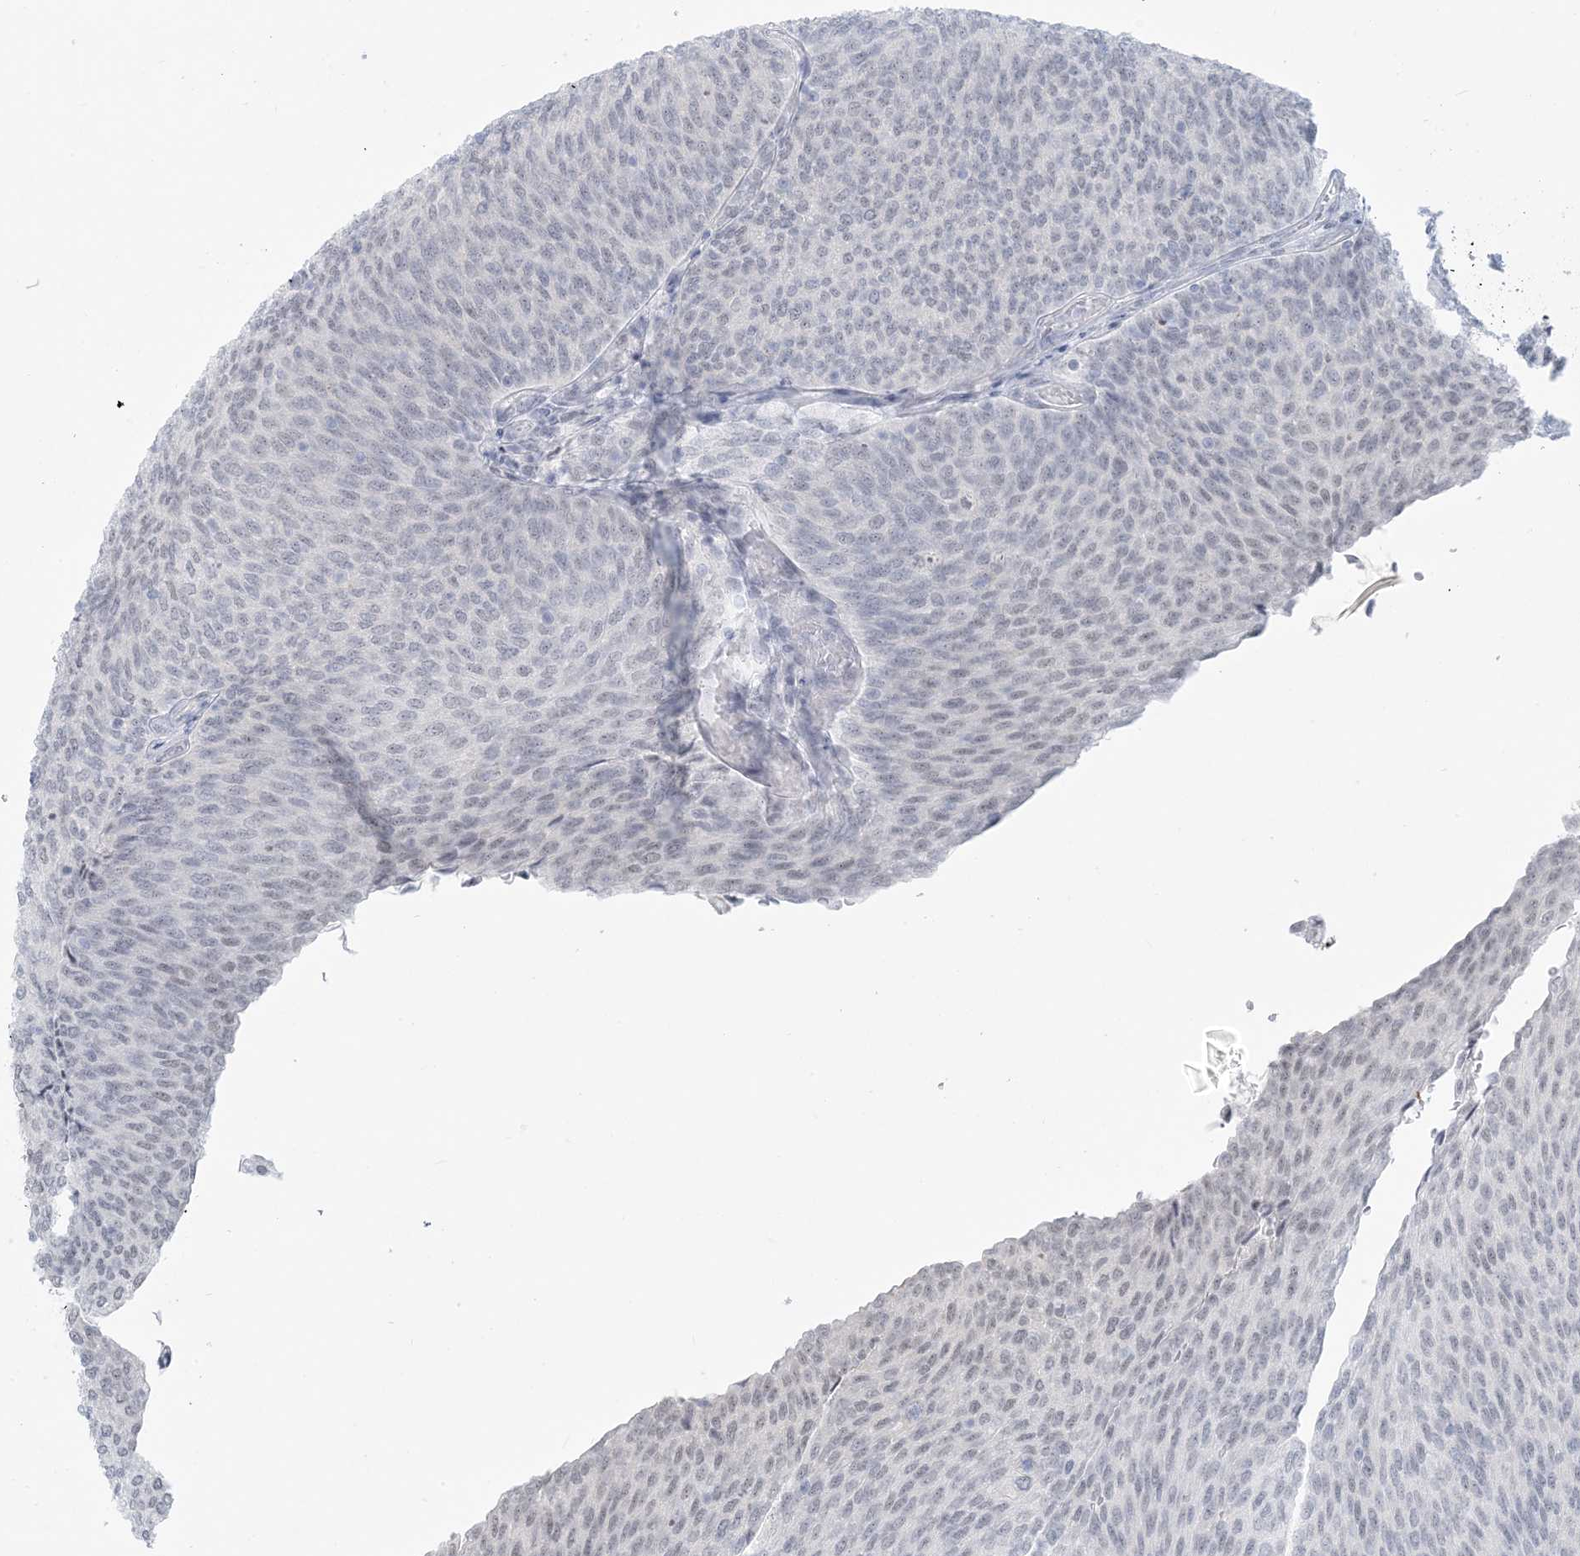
{"staining": {"intensity": "negative", "quantity": "none", "location": "none"}, "tissue": "urothelial cancer", "cell_type": "Tumor cells", "image_type": "cancer", "snomed": [{"axis": "morphology", "description": "Urothelial carcinoma, Low grade"}, {"axis": "topography", "description": "Urinary bladder"}], "caption": "Immunohistochemical staining of human urothelial carcinoma (low-grade) shows no significant staining in tumor cells. The staining was performed using DAB (3,3'-diaminobenzidine) to visualize the protein expression in brown, while the nuclei were stained in blue with hematoxylin (Magnification: 20x).", "gene": "SCML1", "patient": {"sex": "female", "age": 79}}